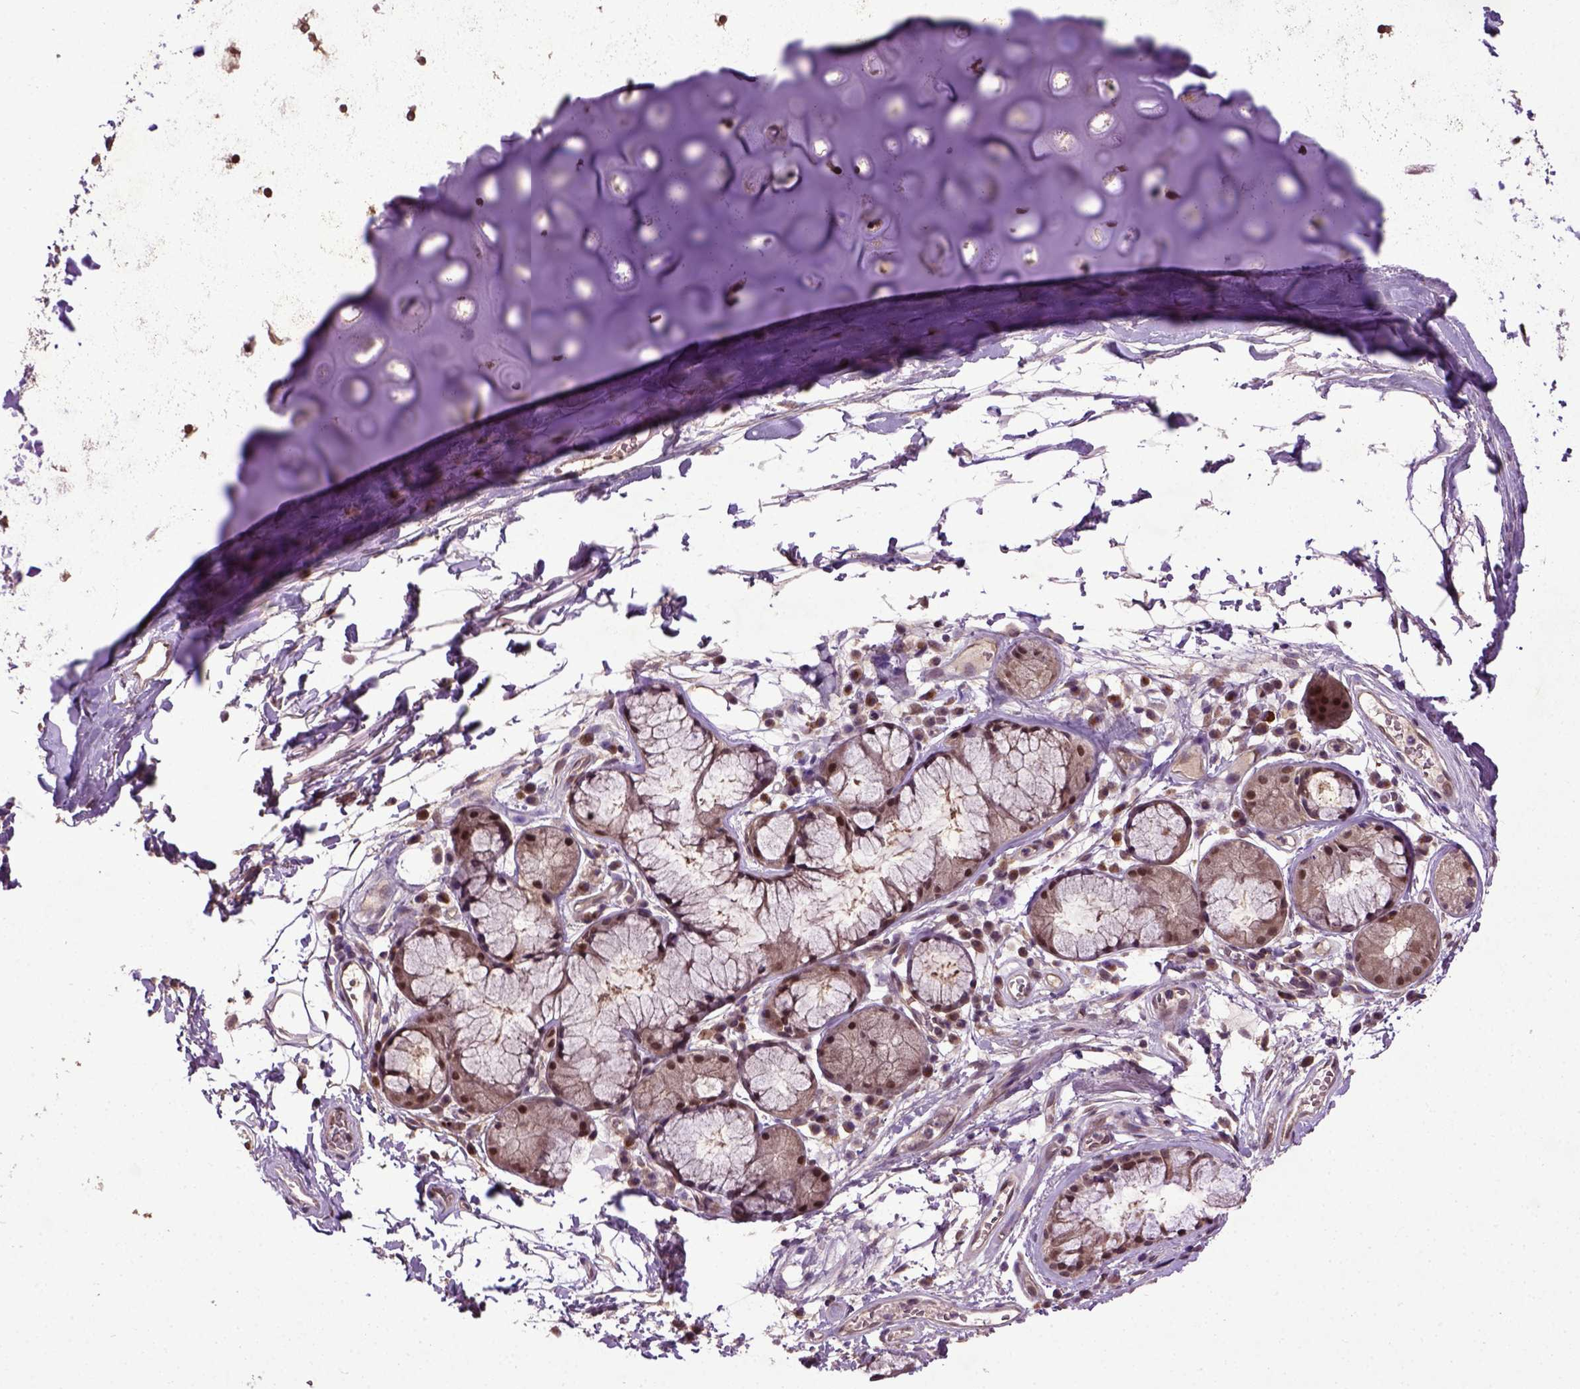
{"staining": {"intensity": "moderate", "quantity": ">75%", "location": "nuclear"}, "tissue": "adipose tissue", "cell_type": "Adipocytes", "image_type": "normal", "snomed": [{"axis": "morphology", "description": "Normal tissue, NOS"}, {"axis": "topography", "description": "Cartilage tissue"}, {"axis": "topography", "description": "Bronchus"}], "caption": "Adipose tissue stained for a protein (brown) displays moderate nuclear positive staining in about >75% of adipocytes.", "gene": "UBA3", "patient": {"sex": "male", "age": 58}}